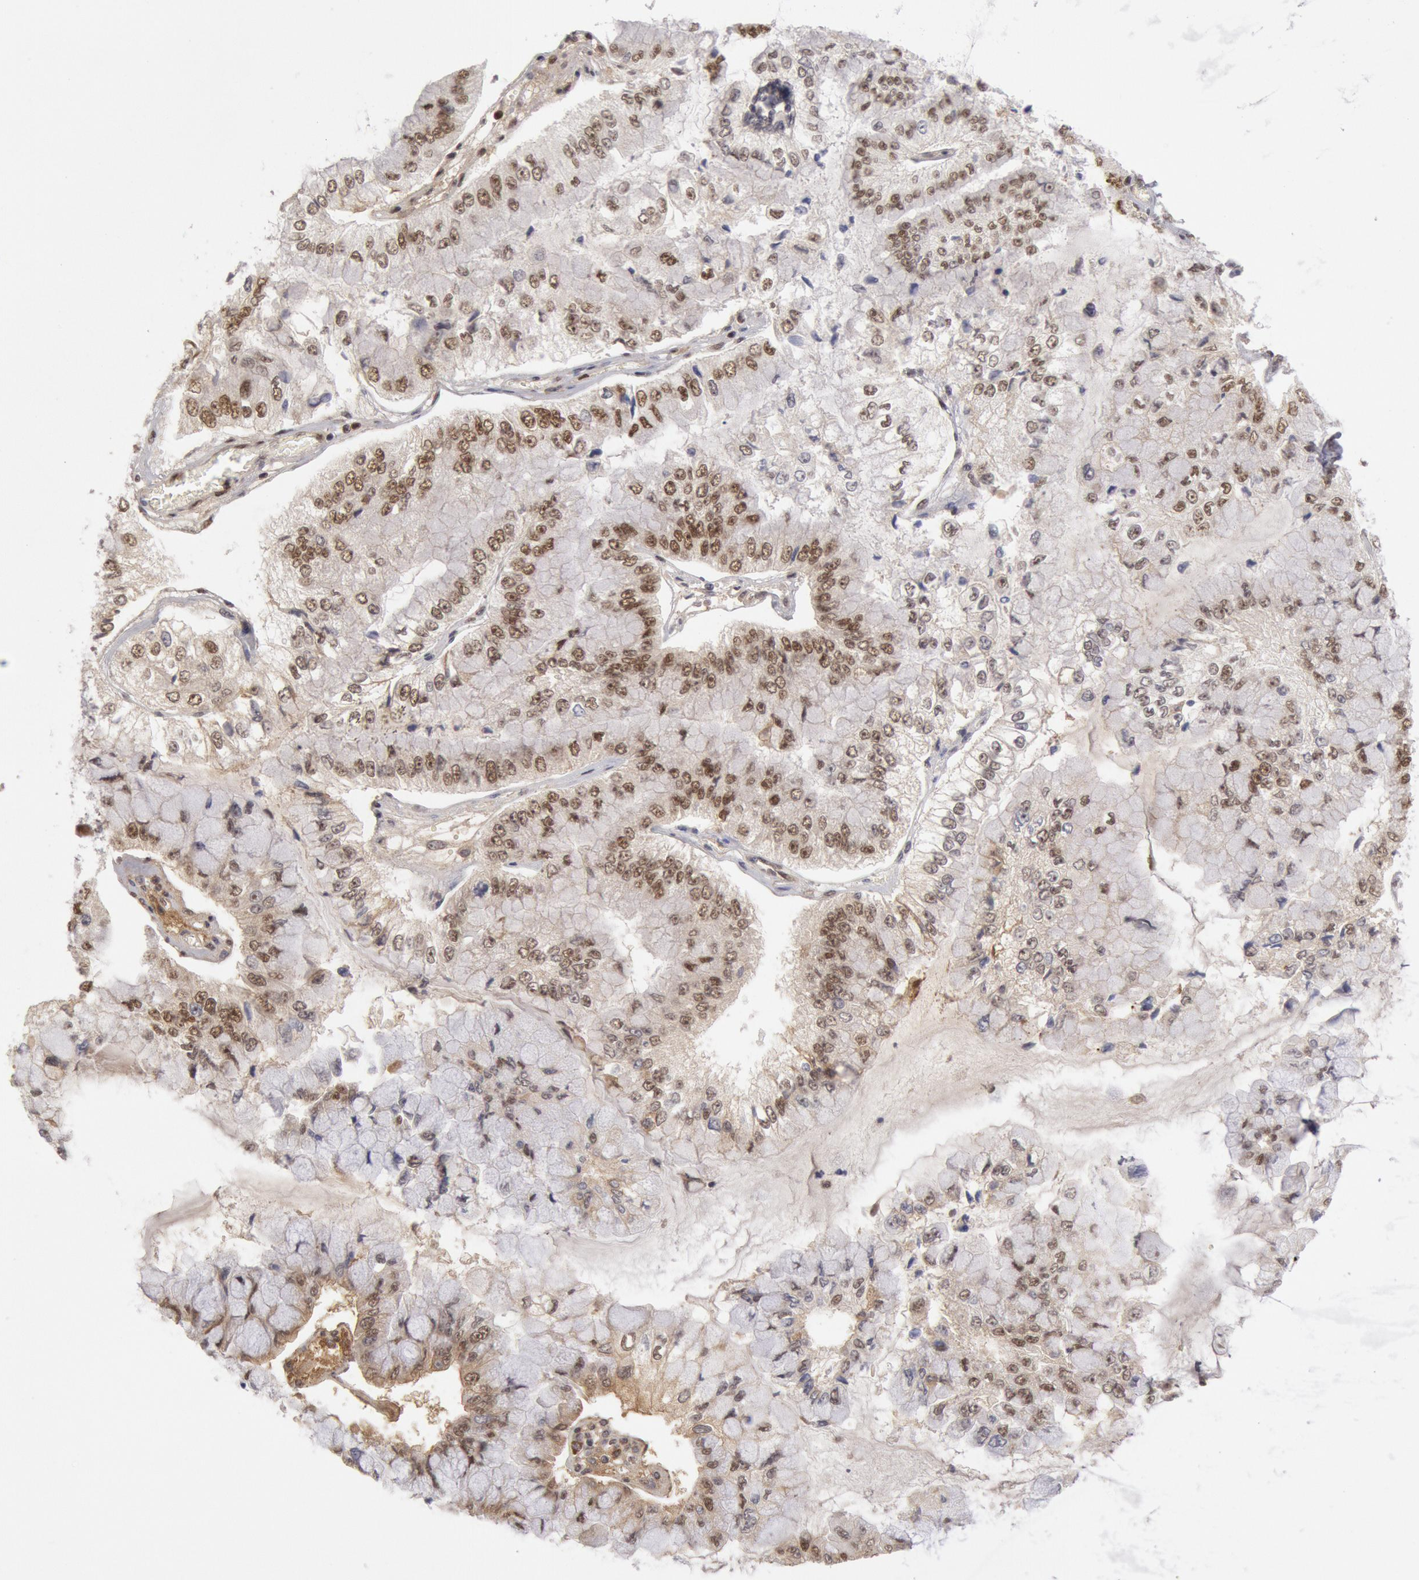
{"staining": {"intensity": "moderate", "quantity": ">75%", "location": "nuclear"}, "tissue": "liver cancer", "cell_type": "Tumor cells", "image_type": "cancer", "snomed": [{"axis": "morphology", "description": "Cholangiocarcinoma"}, {"axis": "topography", "description": "Liver"}], "caption": "IHC image of cholangiocarcinoma (liver) stained for a protein (brown), which demonstrates medium levels of moderate nuclear expression in about >75% of tumor cells.", "gene": "PPP4R3B", "patient": {"sex": "female", "age": 79}}